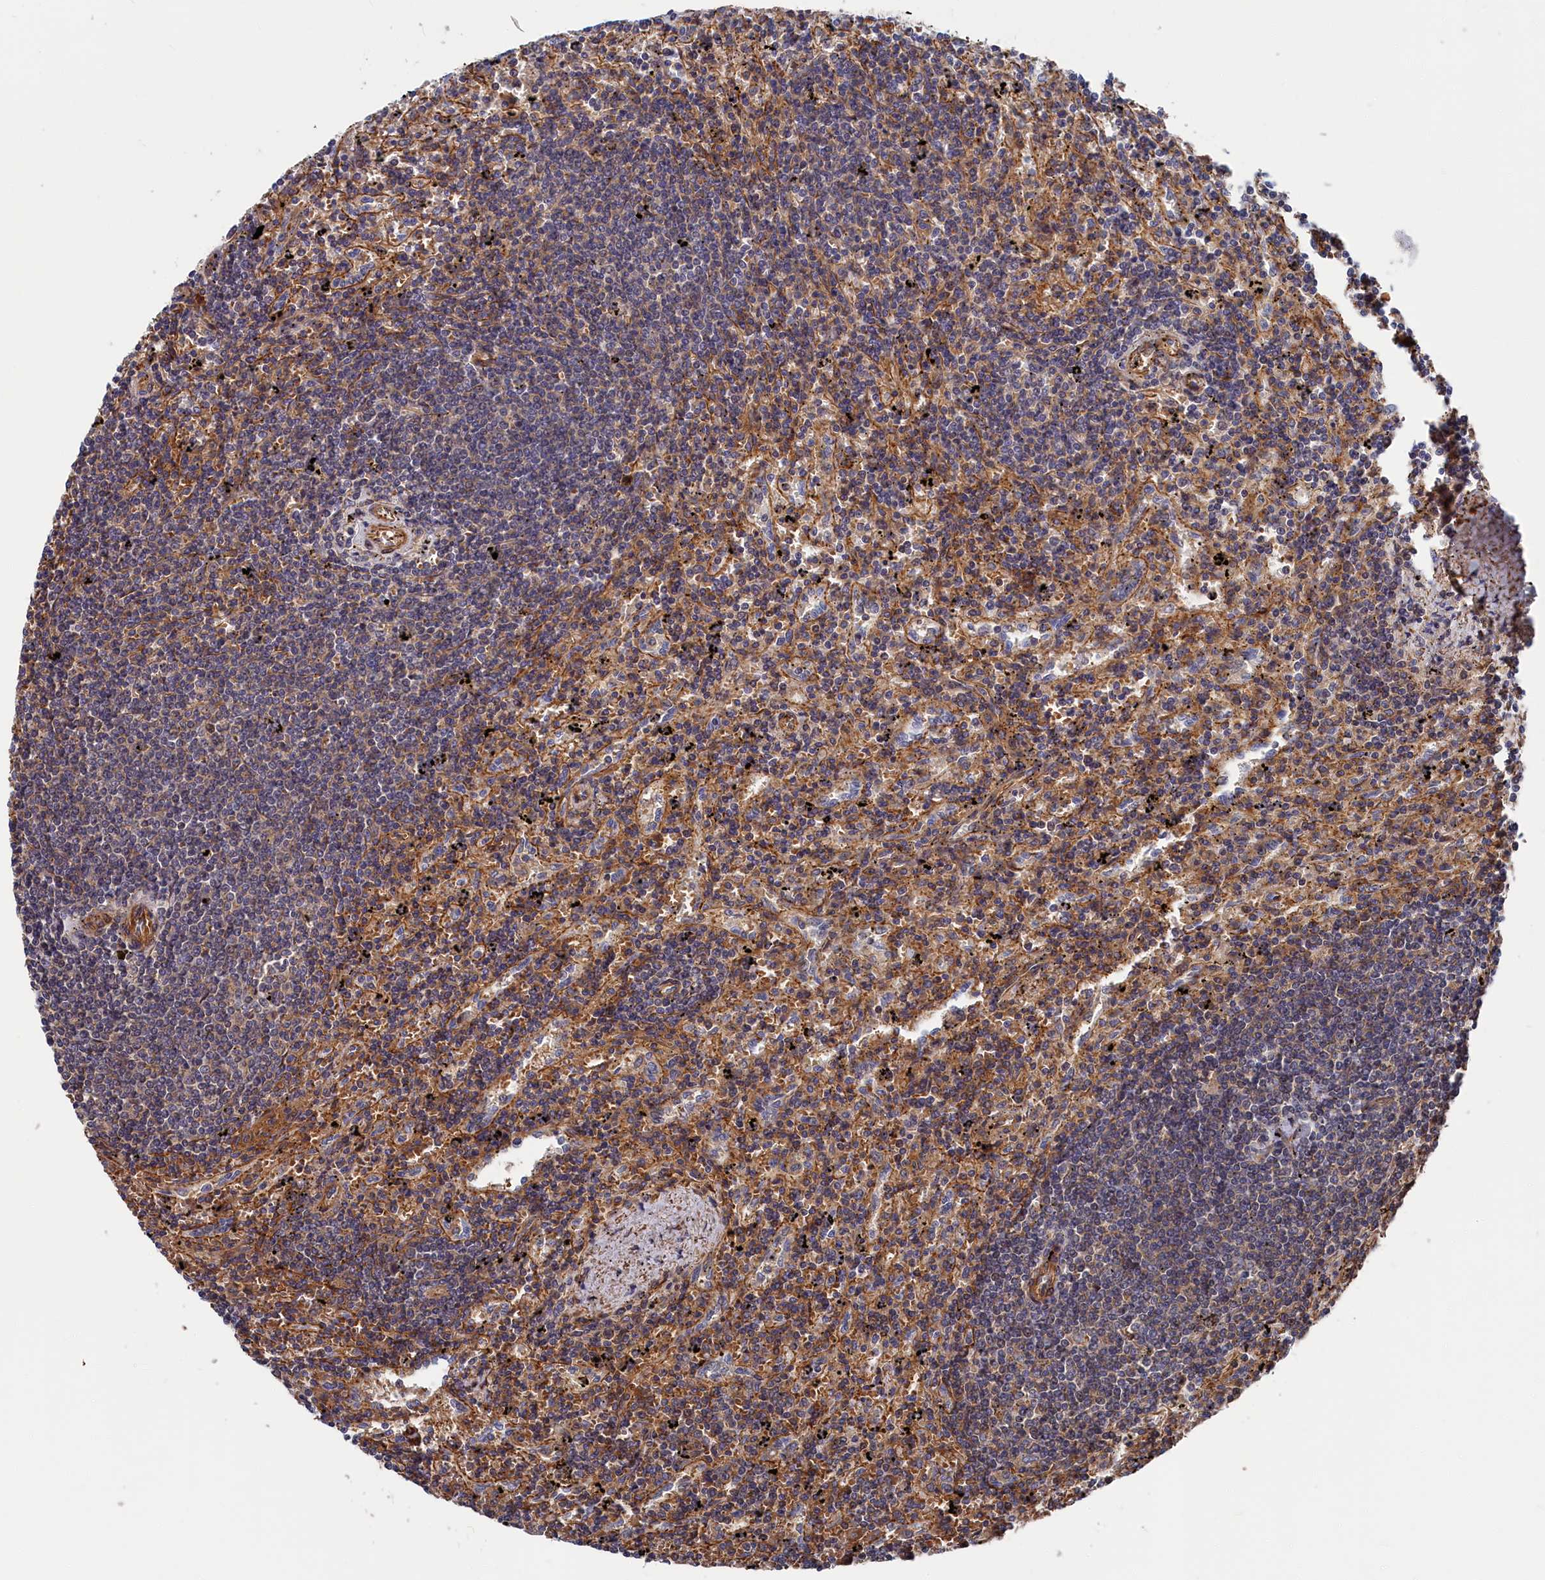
{"staining": {"intensity": "weak", "quantity": "<25%", "location": "cytoplasmic/membranous"}, "tissue": "lymphoma", "cell_type": "Tumor cells", "image_type": "cancer", "snomed": [{"axis": "morphology", "description": "Malignant lymphoma, non-Hodgkin's type, Low grade"}, {"axis": "topography", "description": "Spleen"}], "caption": "Tumor cells show no significant expression in lymphoma.", "gene": "LDHD", "patient": {"sex": "male", "age": 76}}